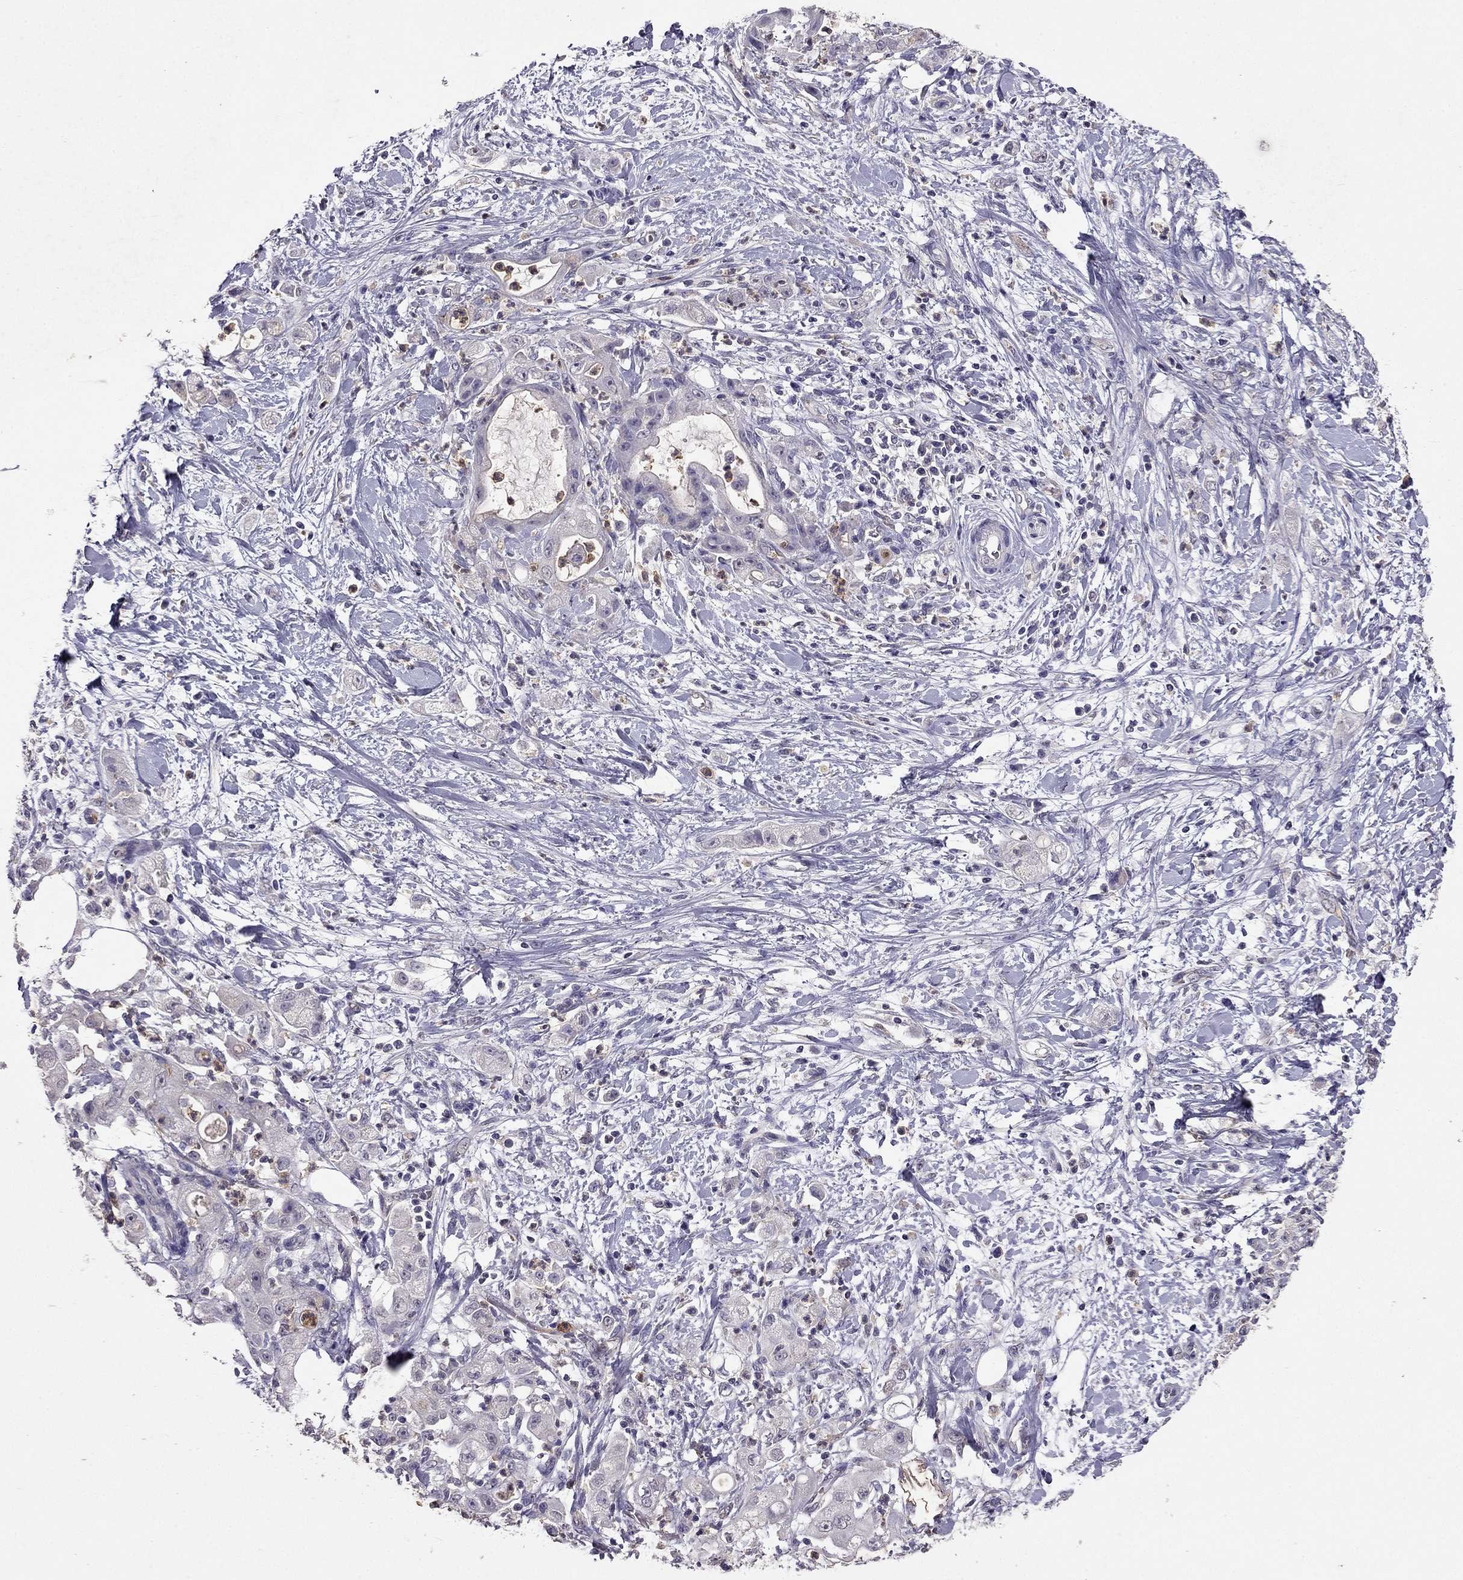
{"staining": {"intensity": "negative", "quantity": "none", "location": "none"}, "tissue": "stomach cancer", "cell_type": "Tumor cells", "image_type": "cancer", "snomed": [{"axis": "morphology", "description": "Adenocarcinoma, NOS"}, {"axis": "topography", "description": "Stomach"}], "caption": "High power microscopy photomicrograph of an immunohistochemistry (IHC) micrograph of stomach cancer (adenocarcinoma), revealing no significant staining in tumor cells.", "gene": "RFLNB", "patient": {"sex": "male", "age": 58}}